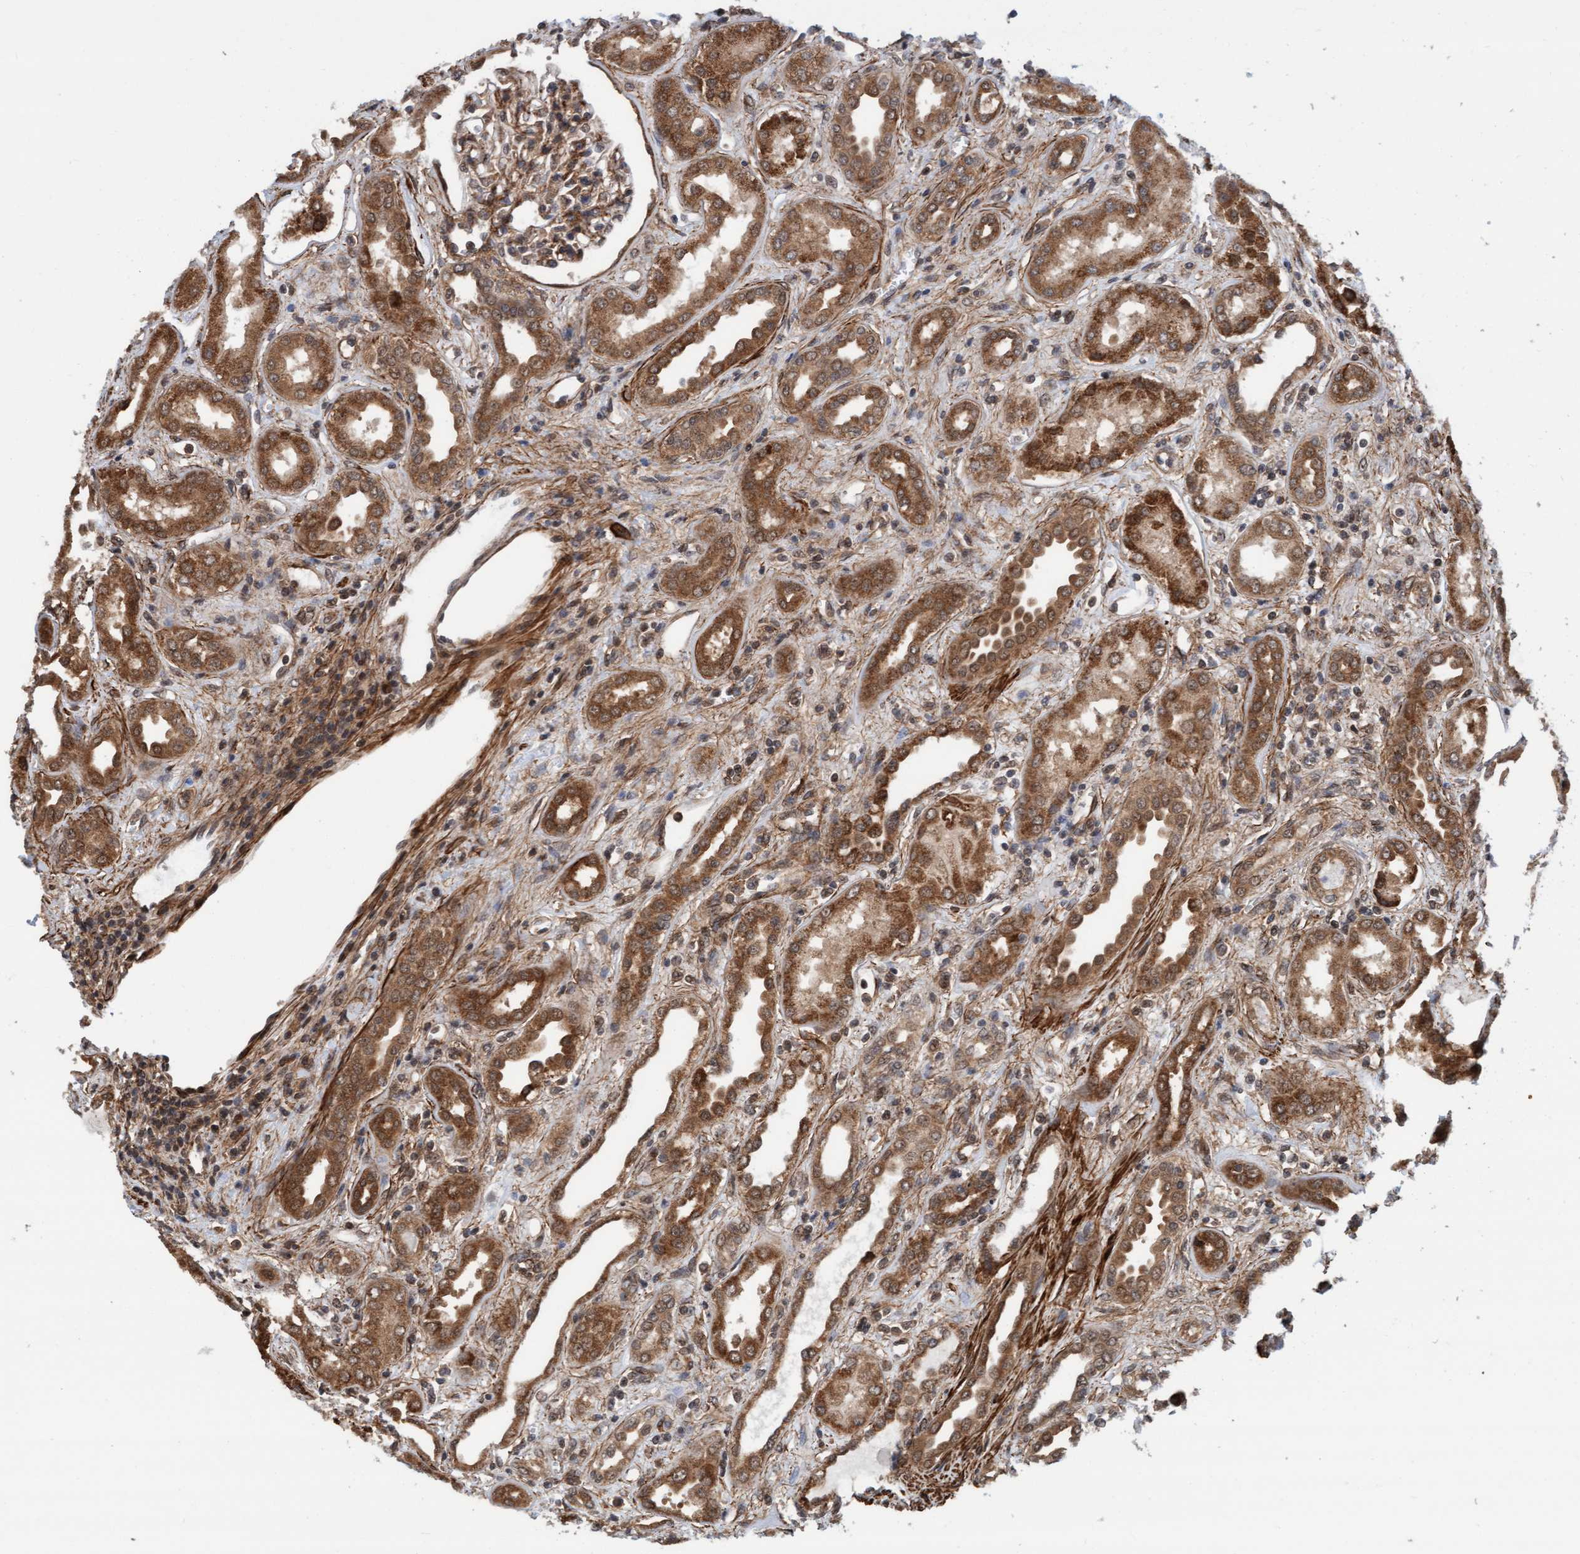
{"staining": {"intensity": "moderate", "quantity": ">75%", "location": "cytoplasmic/membranous"}, "tissue": "kidney", "cell_type": "Cells in glomeruli", "image_type": "normal", "snomed": [{"axis": "morphology", "description": "Normal tissue, NOS"}, {"axis": "topography", "description": "Kidney"}], "caption": "High-power microscopy captured an immunohistochemistry image of normal kidney, revealing moderate cytoplasmic/membranous positivity in approximately >75% of cells in glomeruli.", "gene": "STXBP4", "patient": {"sex": "male", "age": 59}}